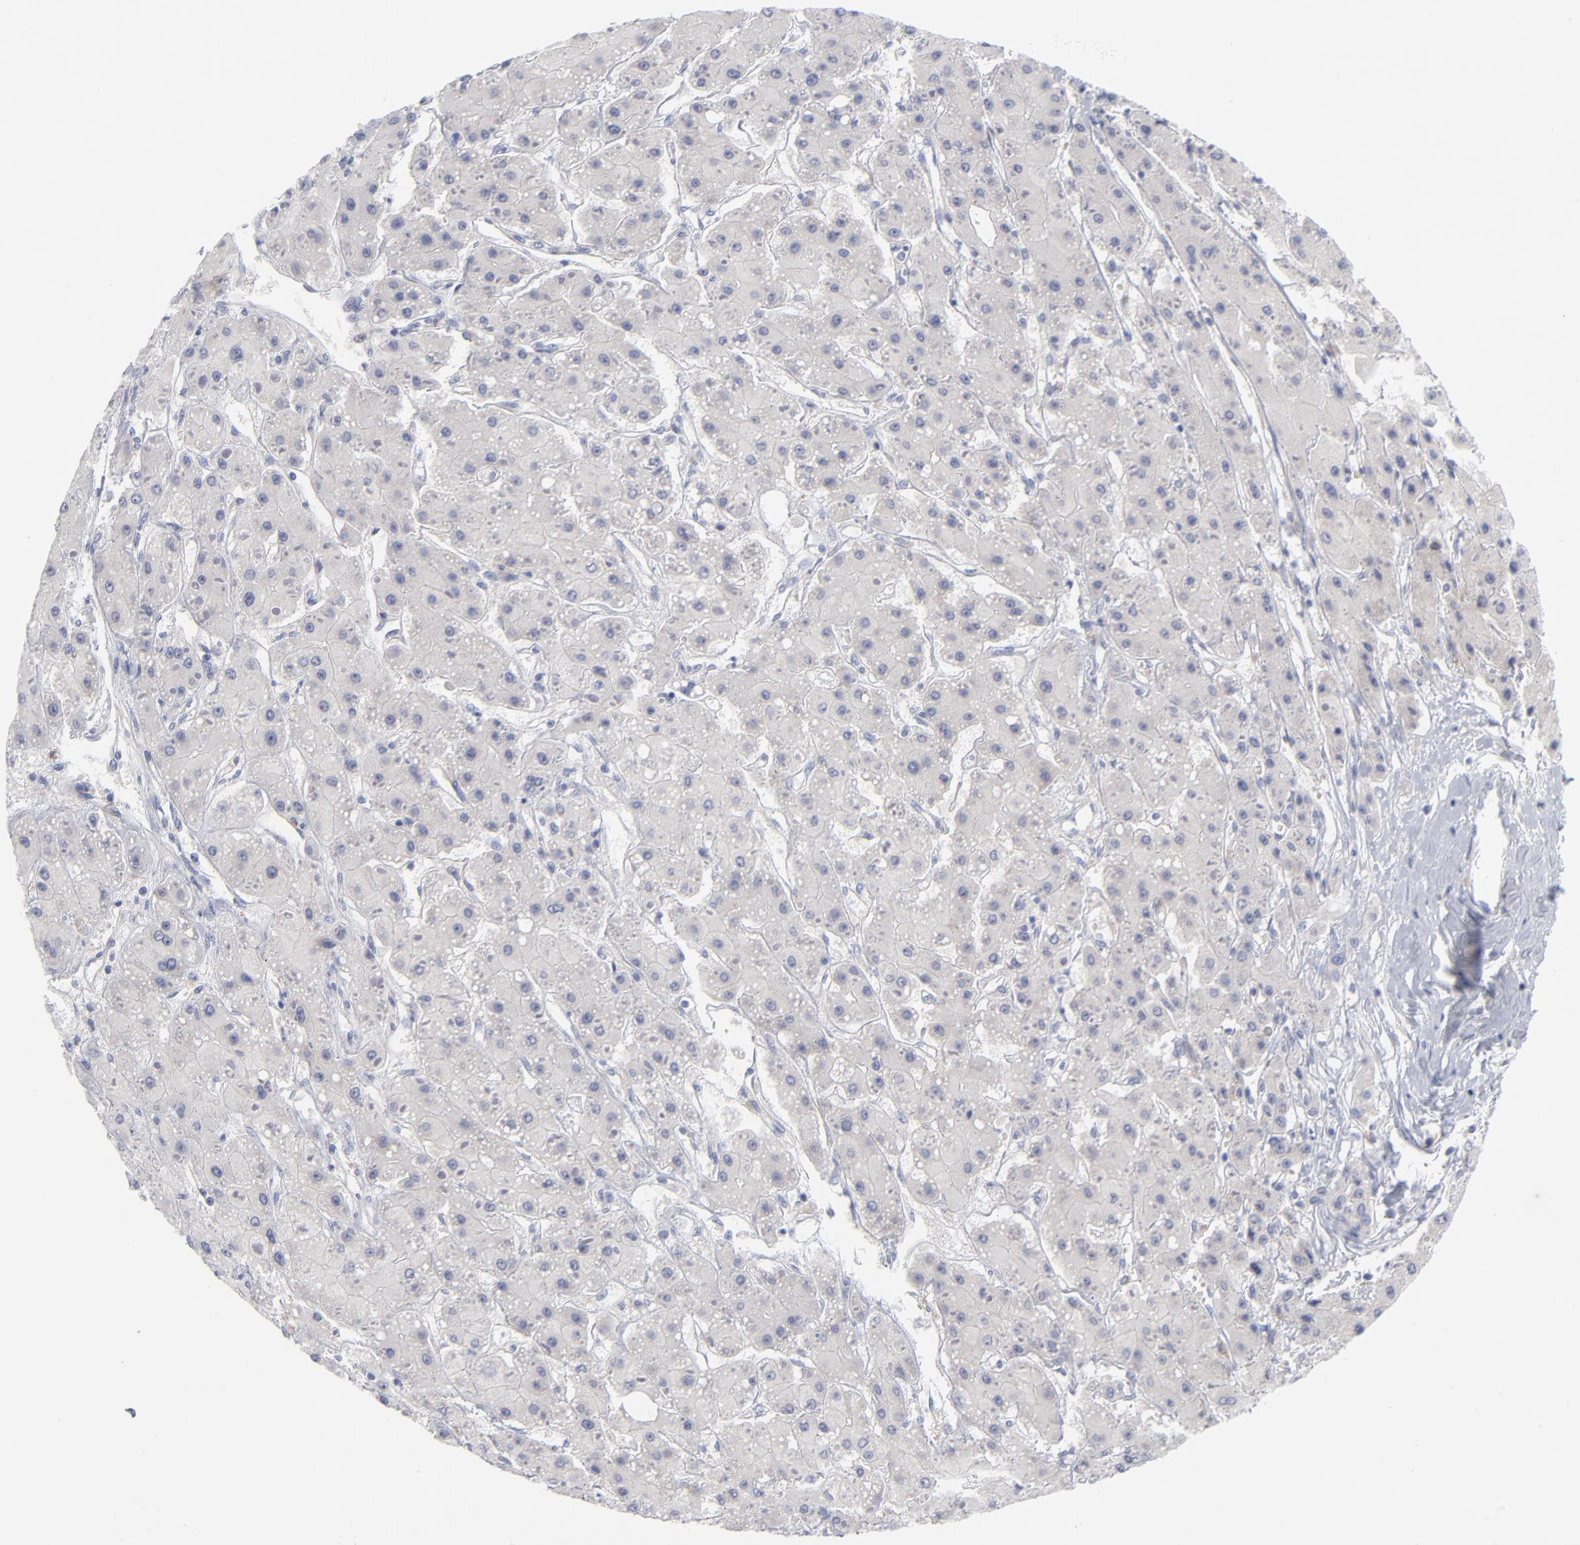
{"staining": {"intensity": "negative", "quantity": "none", "location": "none"}, "tissue": "liver cancer", "cell_type": "Tumor cells", "image_type": "cancer", "snomed": [{"axis": "morphology", "description": "Carcinoma, Hepatocellular, NOS"}, {"axis": "topography", "description": "Liver"}], "caption": "Human liver cancer (hepatocellular carcinoma) stained for a protein using immunohistochemistry shows no staining in tumor cells.", "gene": "RPS24", "patient": {"sex": "female", "age": 52}}